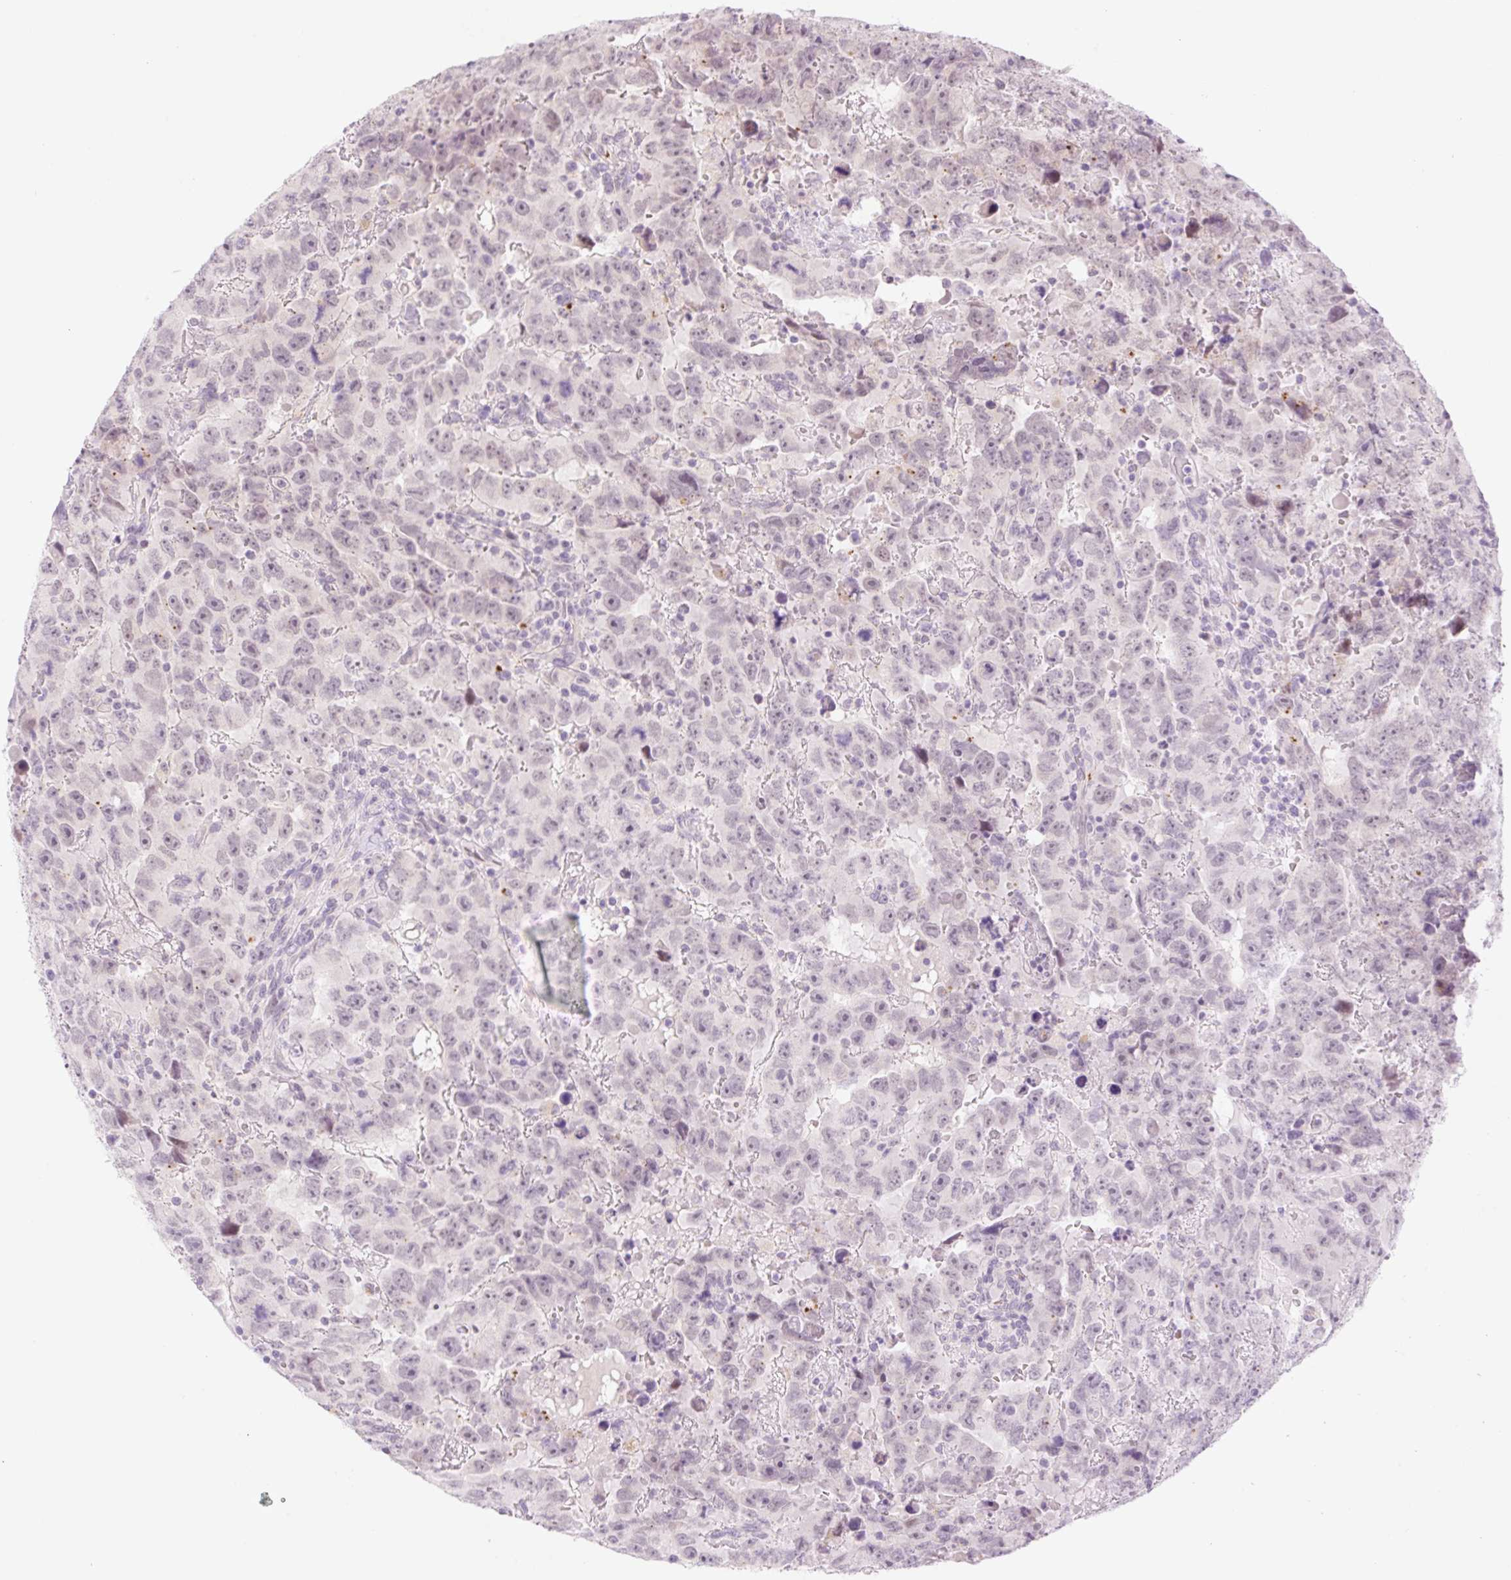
{"staining": {"intensity": "weak", "quantity": "25%-75%", "location": "nuclear"}, "tissue": "testis cancer", "cell_type": "Tumor cells", "image_type": "cancer", "snomed": [{"axis": "morphology", "description": "Carcinoma, Embryonal, NOS"}, {"axis": "topography", "description": "Testis"}], "caption": "Brown immunohistochemical staining in human testis embryonal carcinoma demonstrates weak nuclear staining in about 25%-75% of tumor cells. (IHC, brightfield microscopy, high magnification).", "gene": "SPRYD4", "patient": {"sex": "male", "age": 24}}